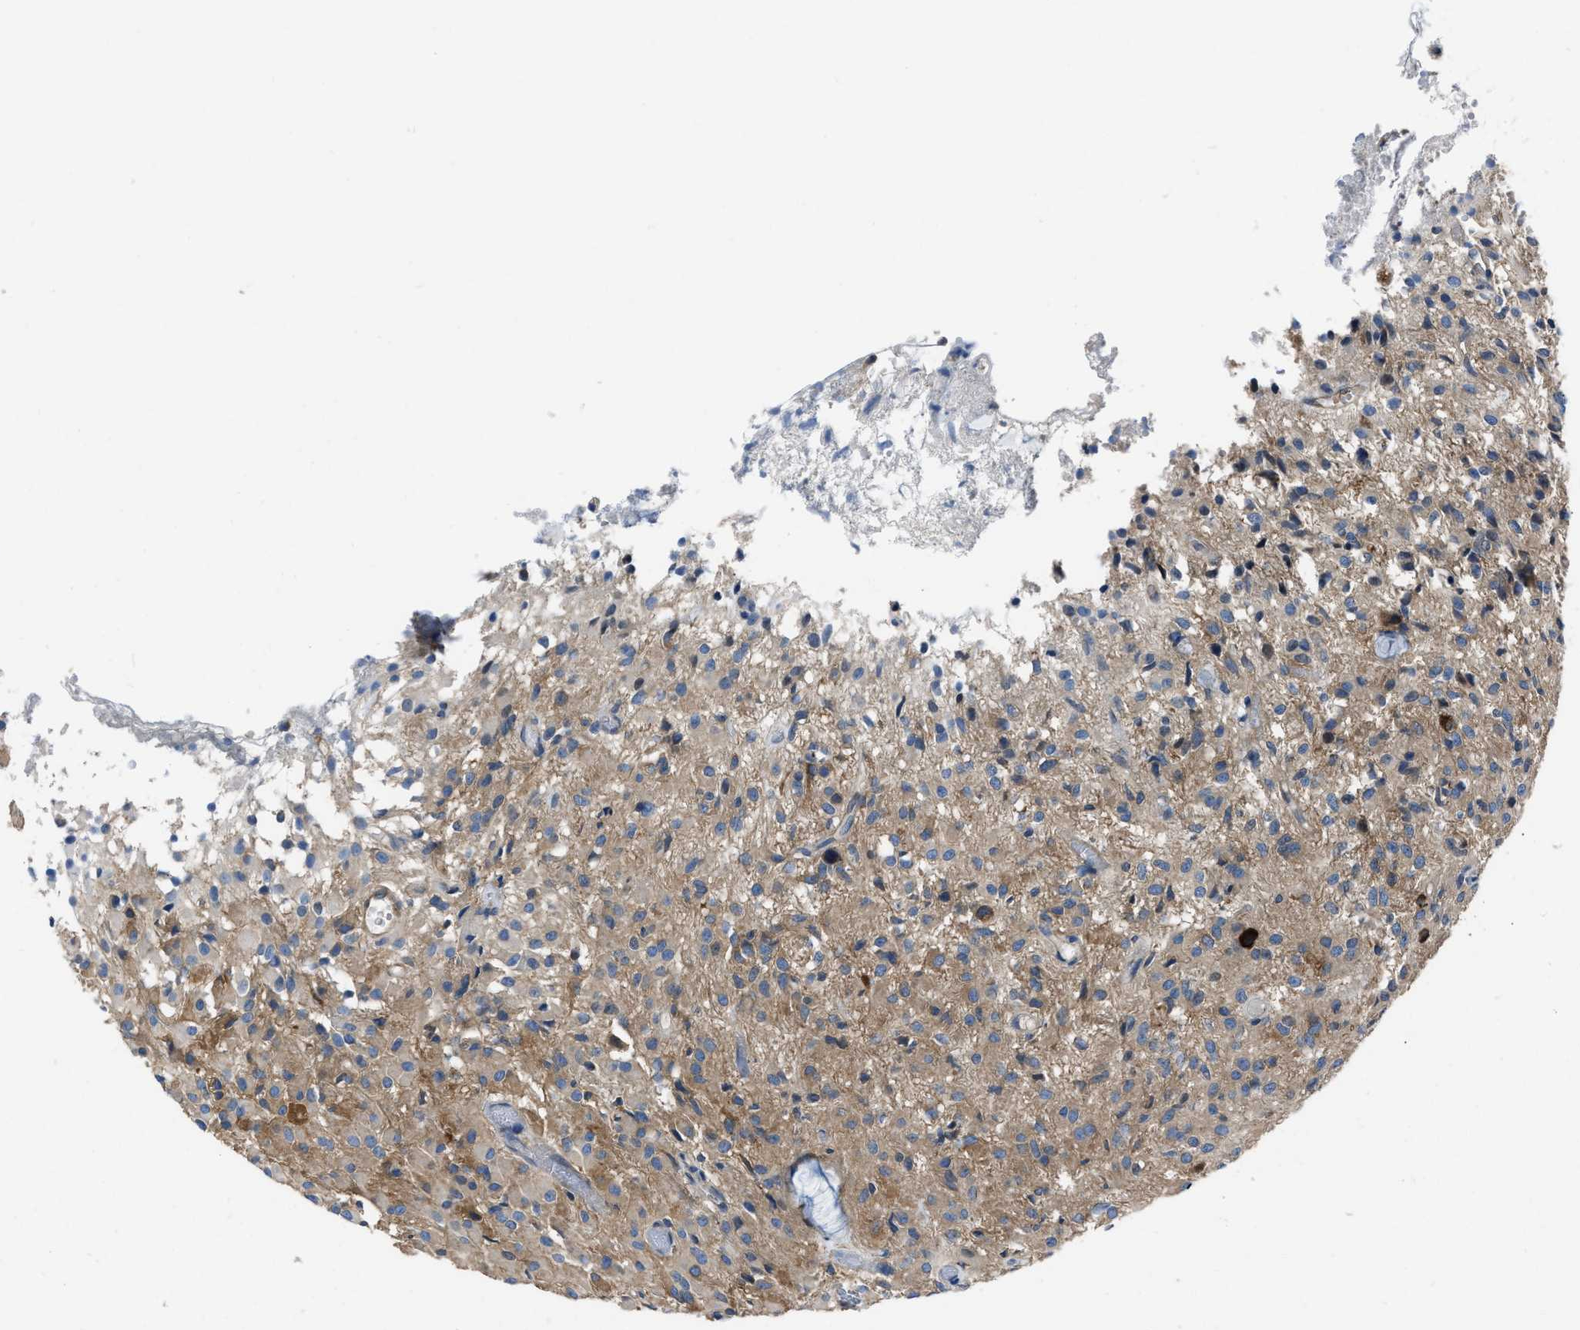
{"staining": {"intensity": "moderate", "quantity": ">75%", "location": "cytoplasmic/membranous"}, "tissue": "glioma", "cell_type": "Tumor cells", "image_type": "cancer", "snomed": [{"axis": "morphology", "description": "Glioma, malignant, High grade"}, {"axis": "topography", "description": "Brain"}], "caption": "Glioma stained with a brown dye exhibits moderate cytoplasmic/membranous positive staining in approximately >75% of tumor cells.", "gene": "YARS1", "patient": {"sex": "female", "age": 59}}